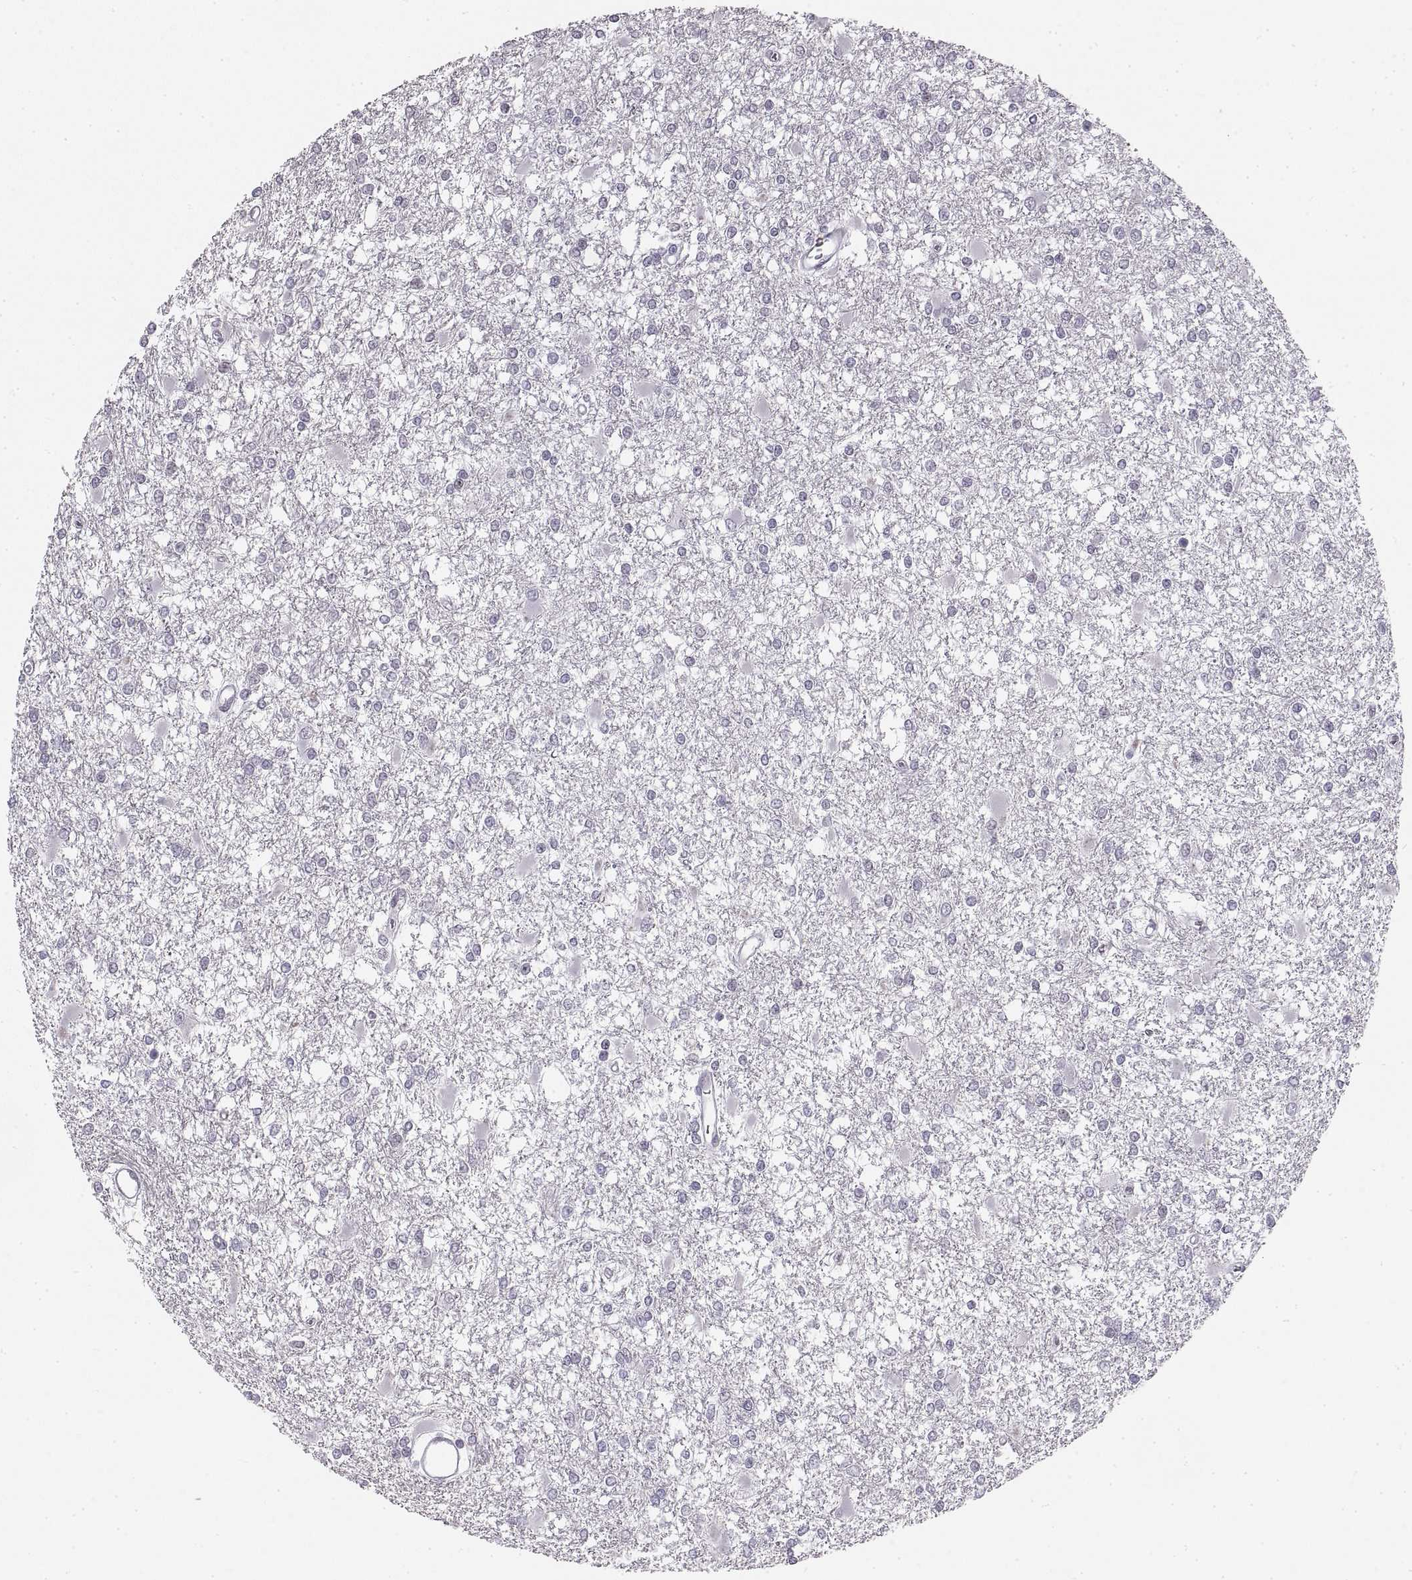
{"staining": {"intensity": "negative", "quantity": "none", "location": "none"}, "tissue": "glioma", "cell_type": "Tumor cells", "image_type": "cancer", "snomed": [{"axis": "morphology", "description": "Glioma, malignant, High grade"}, {"axis": "topography", "description": "Cerebral cortex"}], "caption": "The histopathology image demonstrates no significant positivity in tumor cells of glioma.", "gene": "NANOS3", "patient": {"sex": "male", "age": 79}}